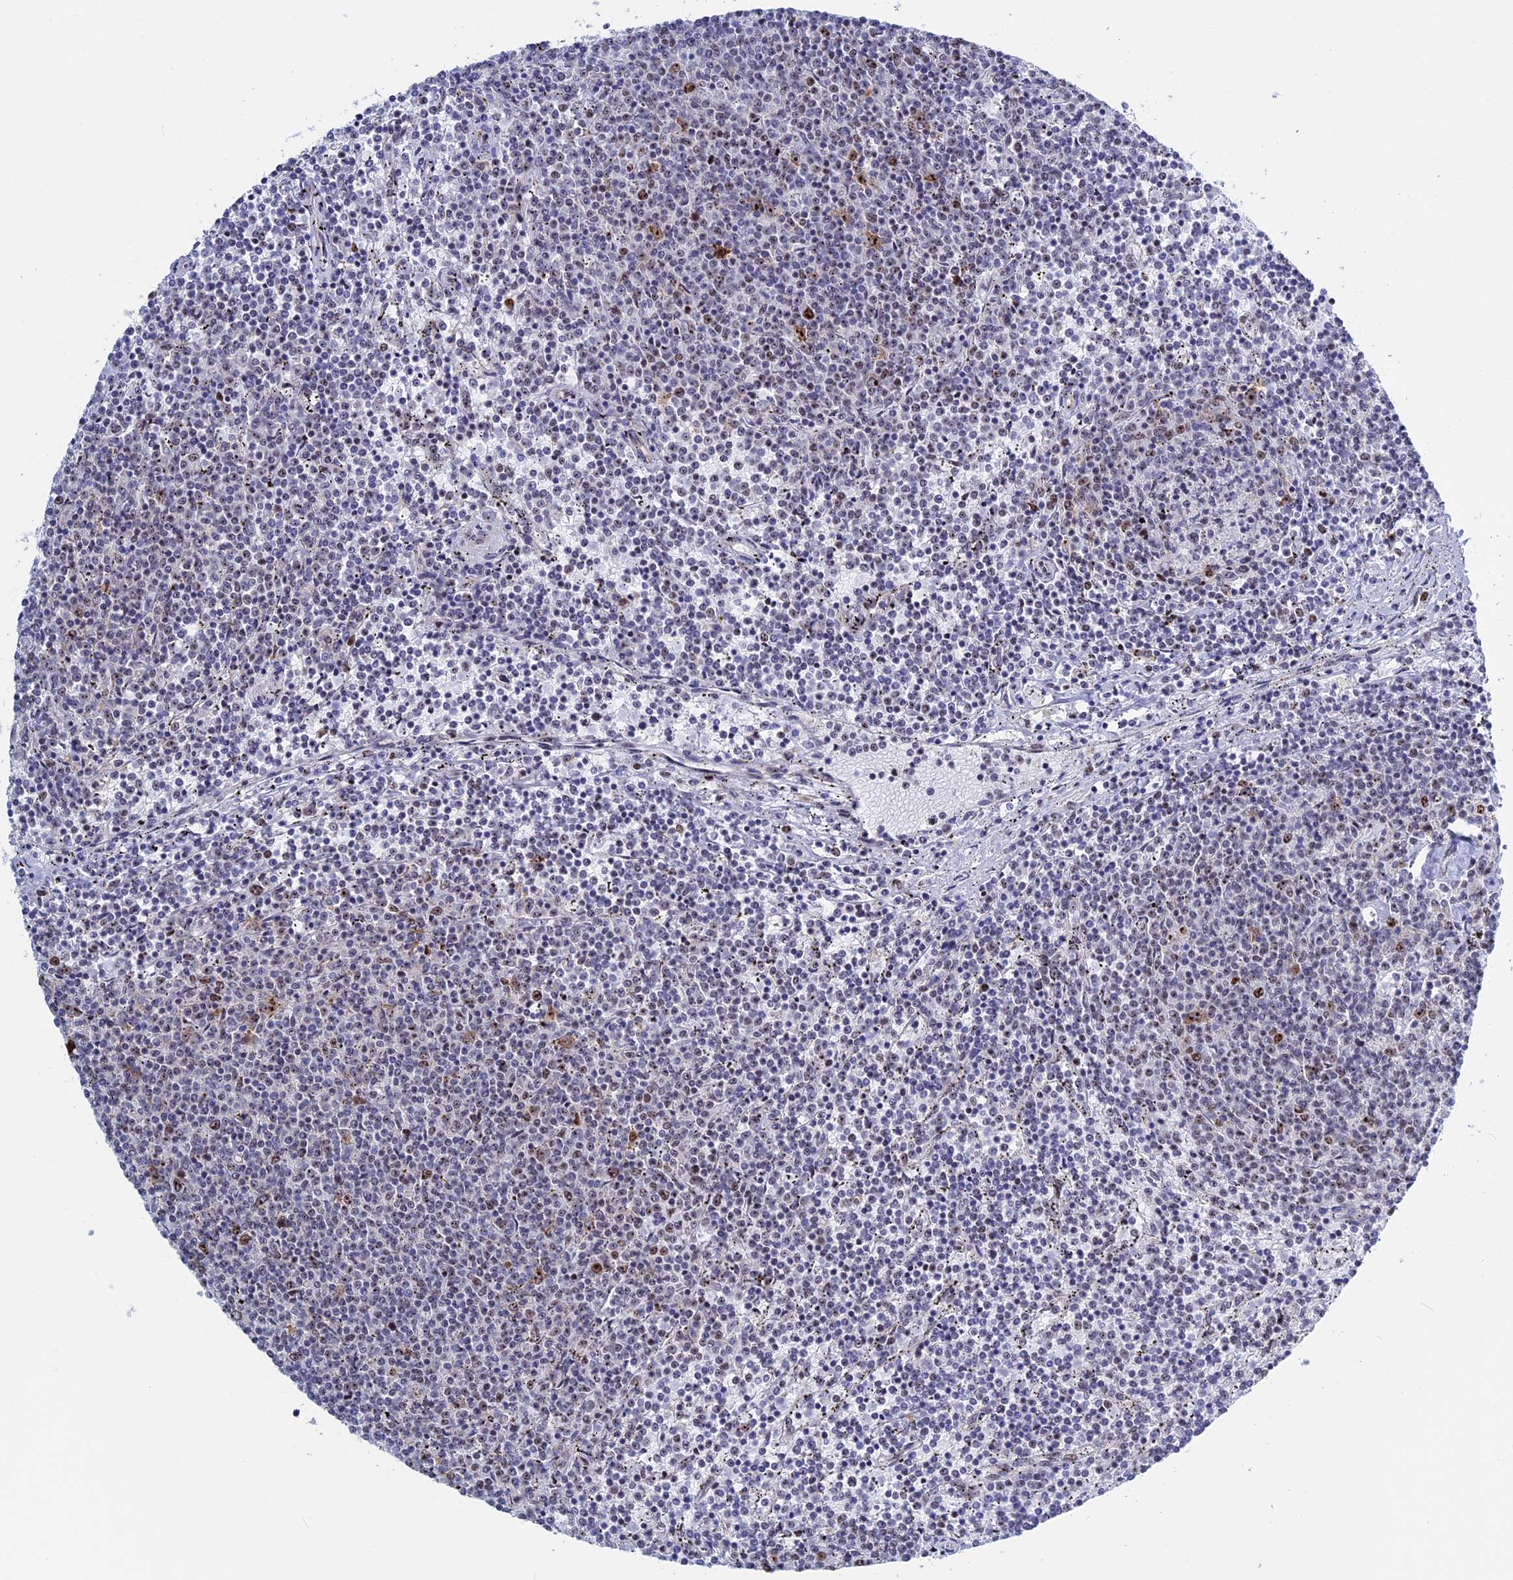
{"staining": {"intensity": "moderate", "quantity": "<25%", "location": "nuclear"}, "tissue": "lymphoma", "cell_type": "Tumor cells", "image_type": "cancer", "snomed": [{"axis": "morphology", "description": "Malignant lymphoma, non-Hodgkin's type, Low grade"}, {"axis": "topography", "description": "Spleen"}], "caption": "About <25% of tumor cells in malignant lymphoma, non-Hodgkin's type (low-grade) reveal moderate nuclear protein staining as visualized by brown immunohistochemical staining.", "gene": "CCDC86", "patient": {"sex": "female", "age": 50}}